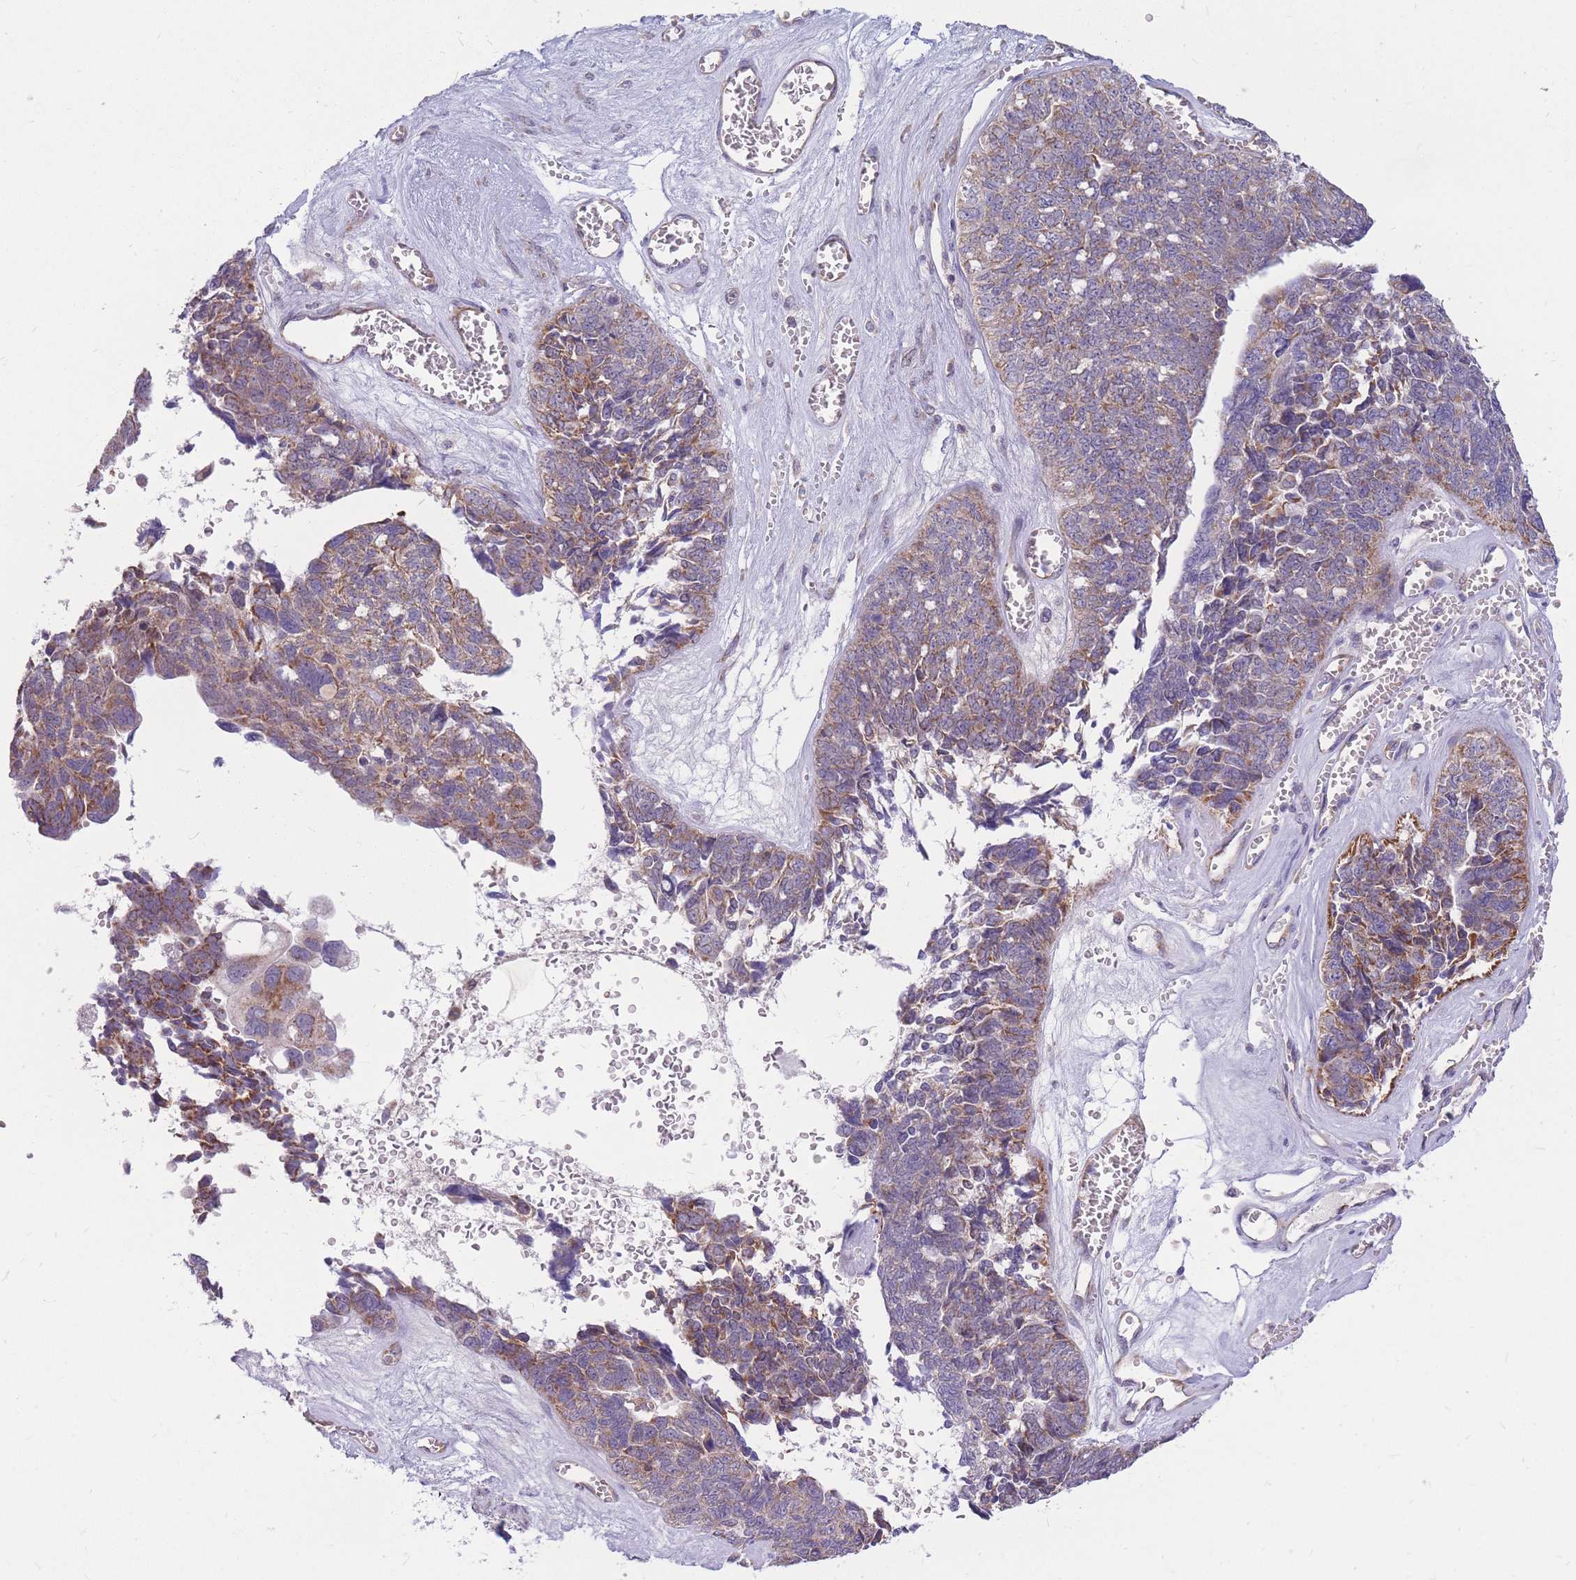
{"staining": {"intensity": "moderate", "quantity": ">75%", "location": "cytoplasmic/membranous"}, "tissue": "ovarian cancer", "cell_type": "Tumor cells", "image_type": "cancer", "snomed": [{"axis": "morphology", "description": "Cystadenocarcinoma, serous, NOS"}, {"axis": "topography", "description": "Ovary"}], "caption": "Moderate cytoplasmic/membranous staining is seen in about >75% of tumor cells in ovarian cancer (serous cystadenocarcinoma).", "gene": "MRPS9", "patient": {"sex": "female", "age": 79}}